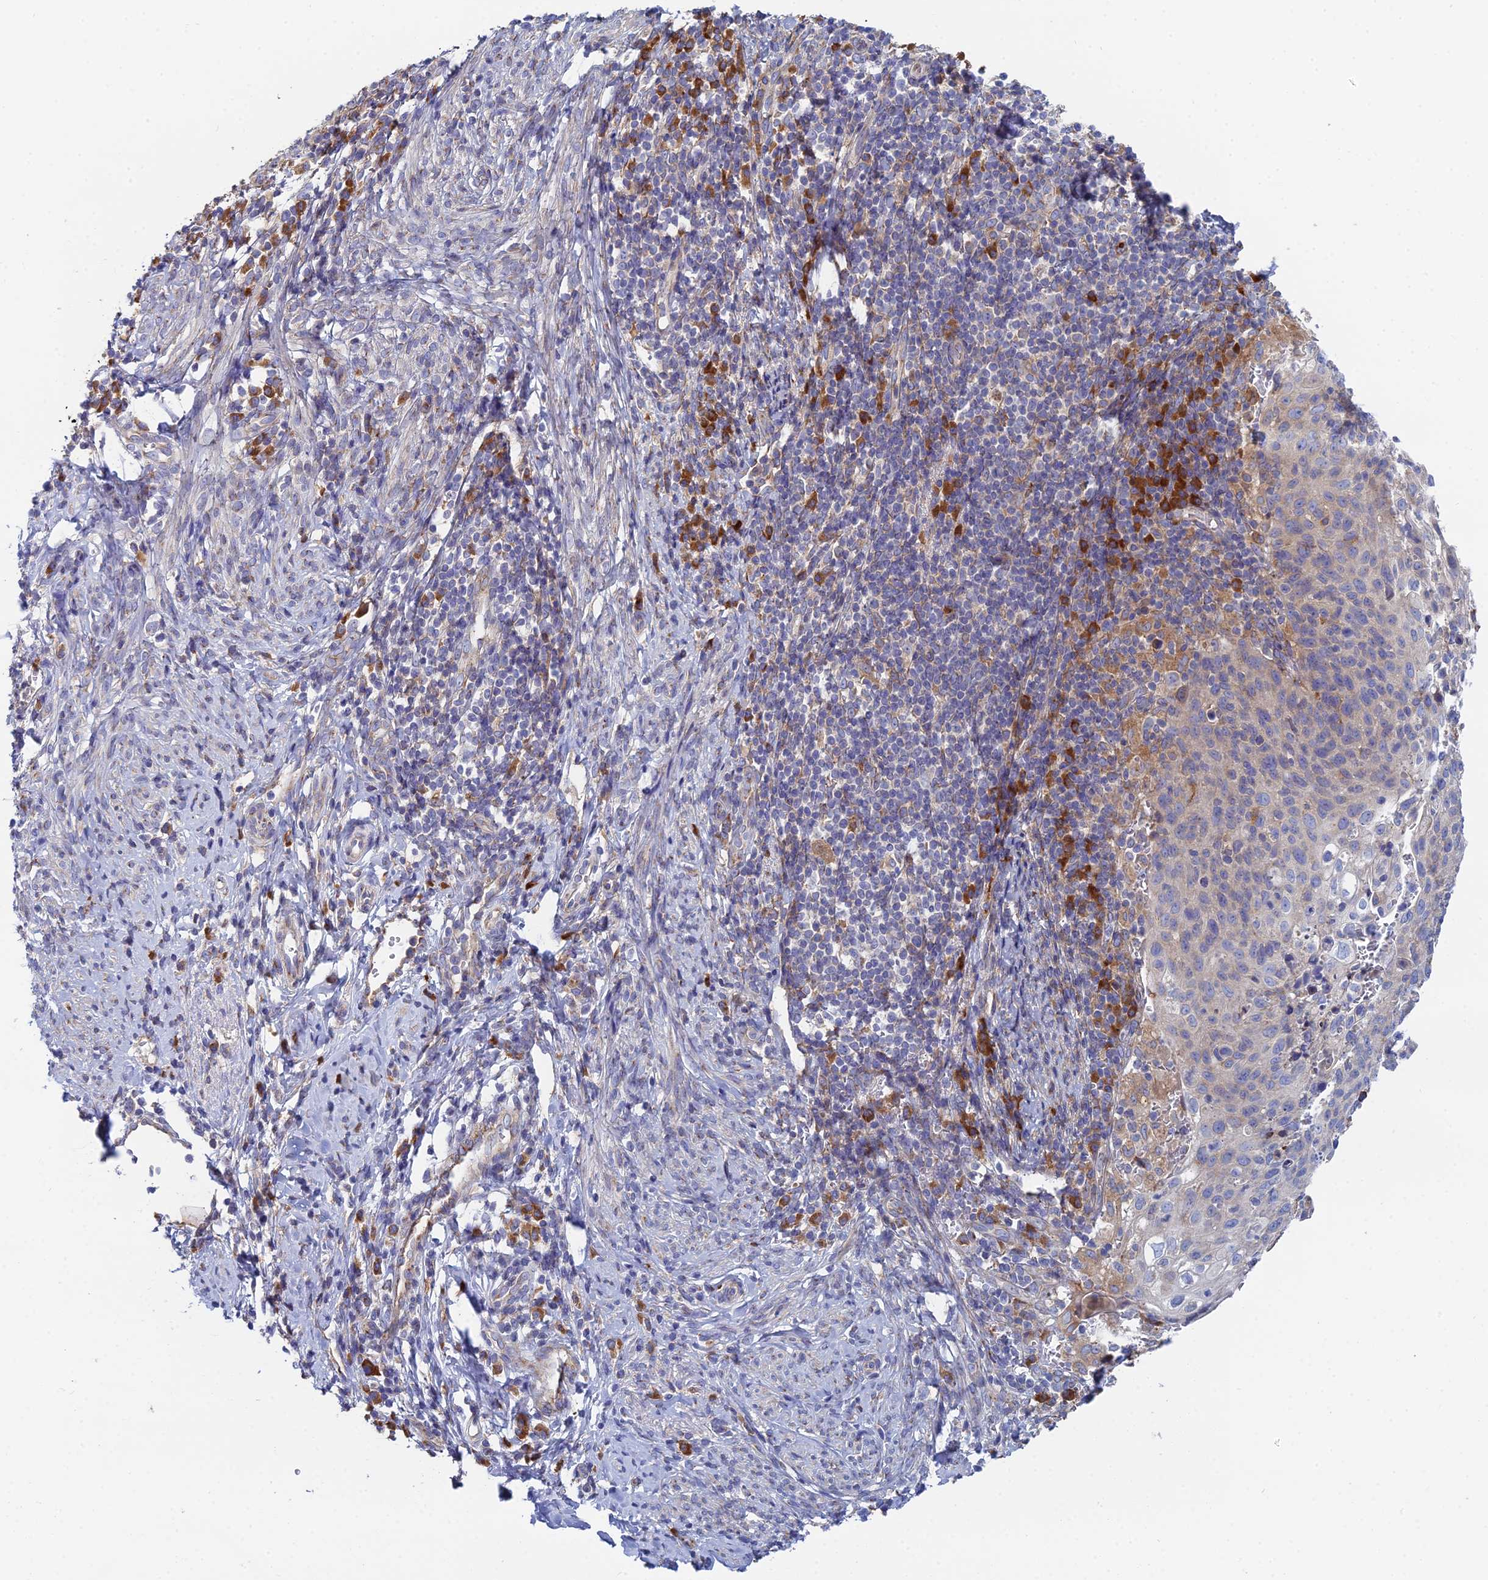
{"staining": {"intensity": "weak", "quantity": "<25%", "location": "cytoplasmic/membranous"}, "tissue": "cervical cancer", "cell_type": "Tumor cells", "image_type": "cancer", "snomed": [{"axis": "morphology", "description": "Squamous cell carcinoma, NOS"}, {"axis": "topography", "description": "Cervix"}], "caption": "This photomicrograph is of cervical cancer stained with immunohistochemistry to label a protein in brown with the nuclei are counter-stained blue. There is no expression in tumor cells.", "gene": "CLCN3", "patient": {"sex": "female", "age": 70}}